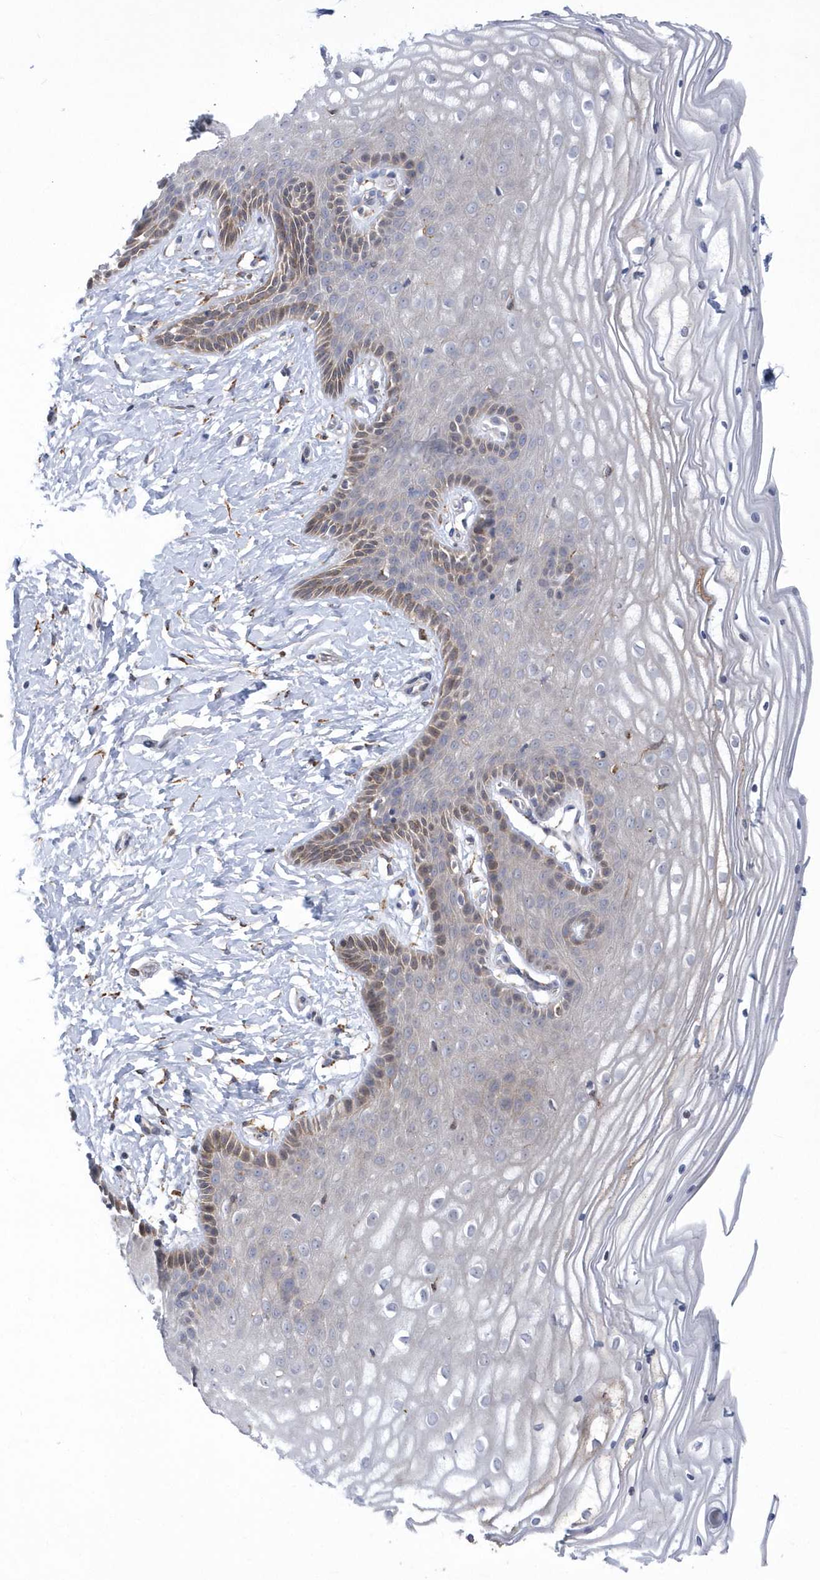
{"staining": {"intensity": "moderate", "quantity": "<25%", "location": "cytoplasmic/membranous"}, "tissue": "vagina", "cell_type": "Squamous epithelial cells", "image_type": "normal", "snomed": [{"axis": "morphology", "description": "Normal tissue, NOS"}, {"axis": "topography", "description": "Vagina"}, {"axis": "topography", "description": "Cervix"}], "caption": "This micrograph demonstrates benign vagina stained with IHC to label a protein in brown. The cytoplasmic/membranous of squamous epithelial cells show moderate positivity for the protein. Nuclei are counter-stained blue.", "gene": "MED31", "patient": {"sex": "female", "age": 40}}